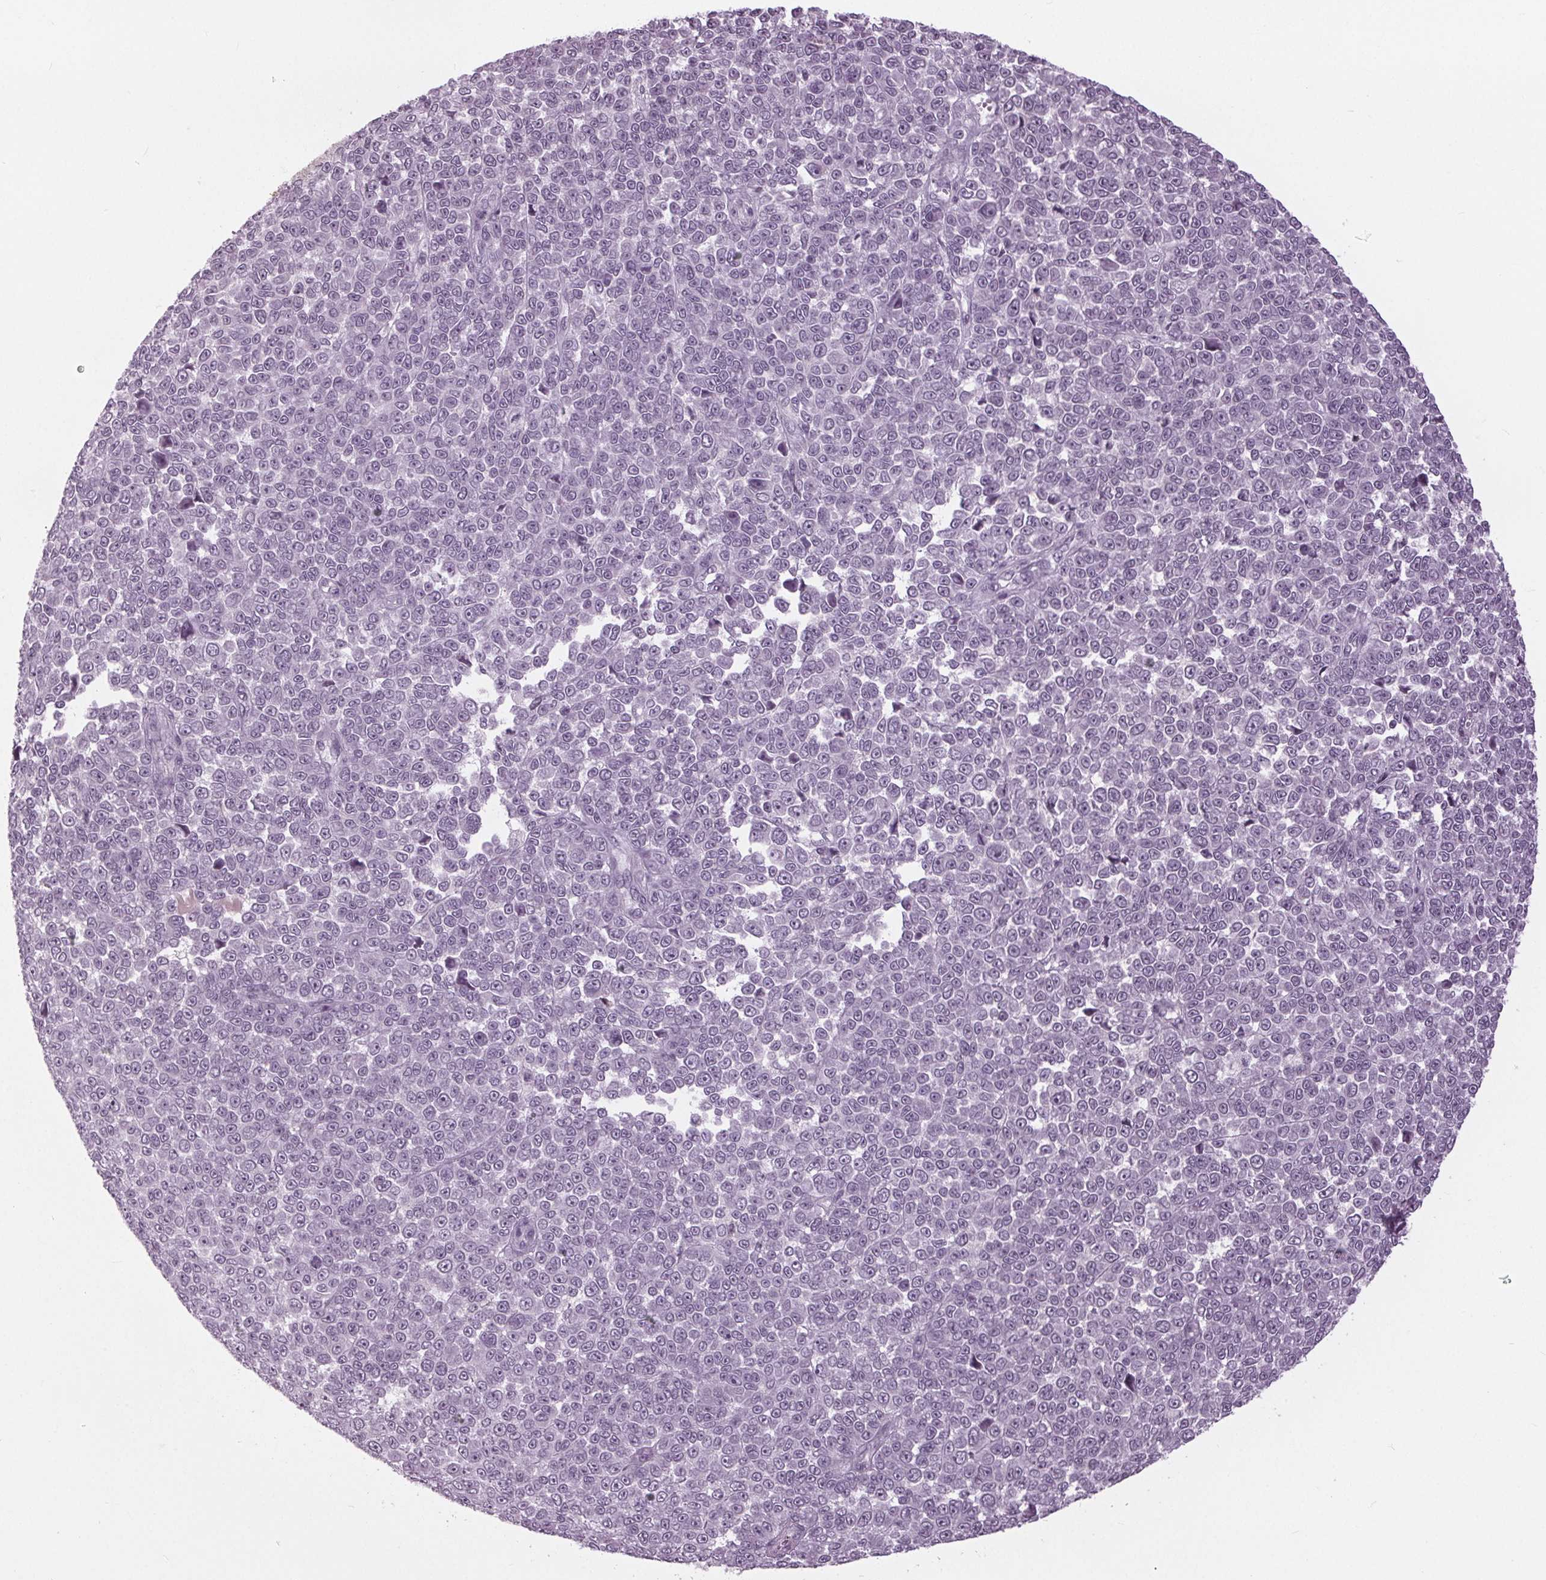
{"staining": {"intensity": "negative", "quantity": "none", "location": "none"}, "tissue": "melanoma", "cell_type": "Tumor cells", "image_type": "cancer", "snomed": [{"axis": "morphology", "description": "Malignant melanoma, NOS"}, {"axis": "topography", "description": "Skin"}], "caption": "IHC of human malignant melanoma demonstrates no positivity in tumor cells.", "gene": "SLC9A4", "patient": {"sex": "female", "age": 95}}